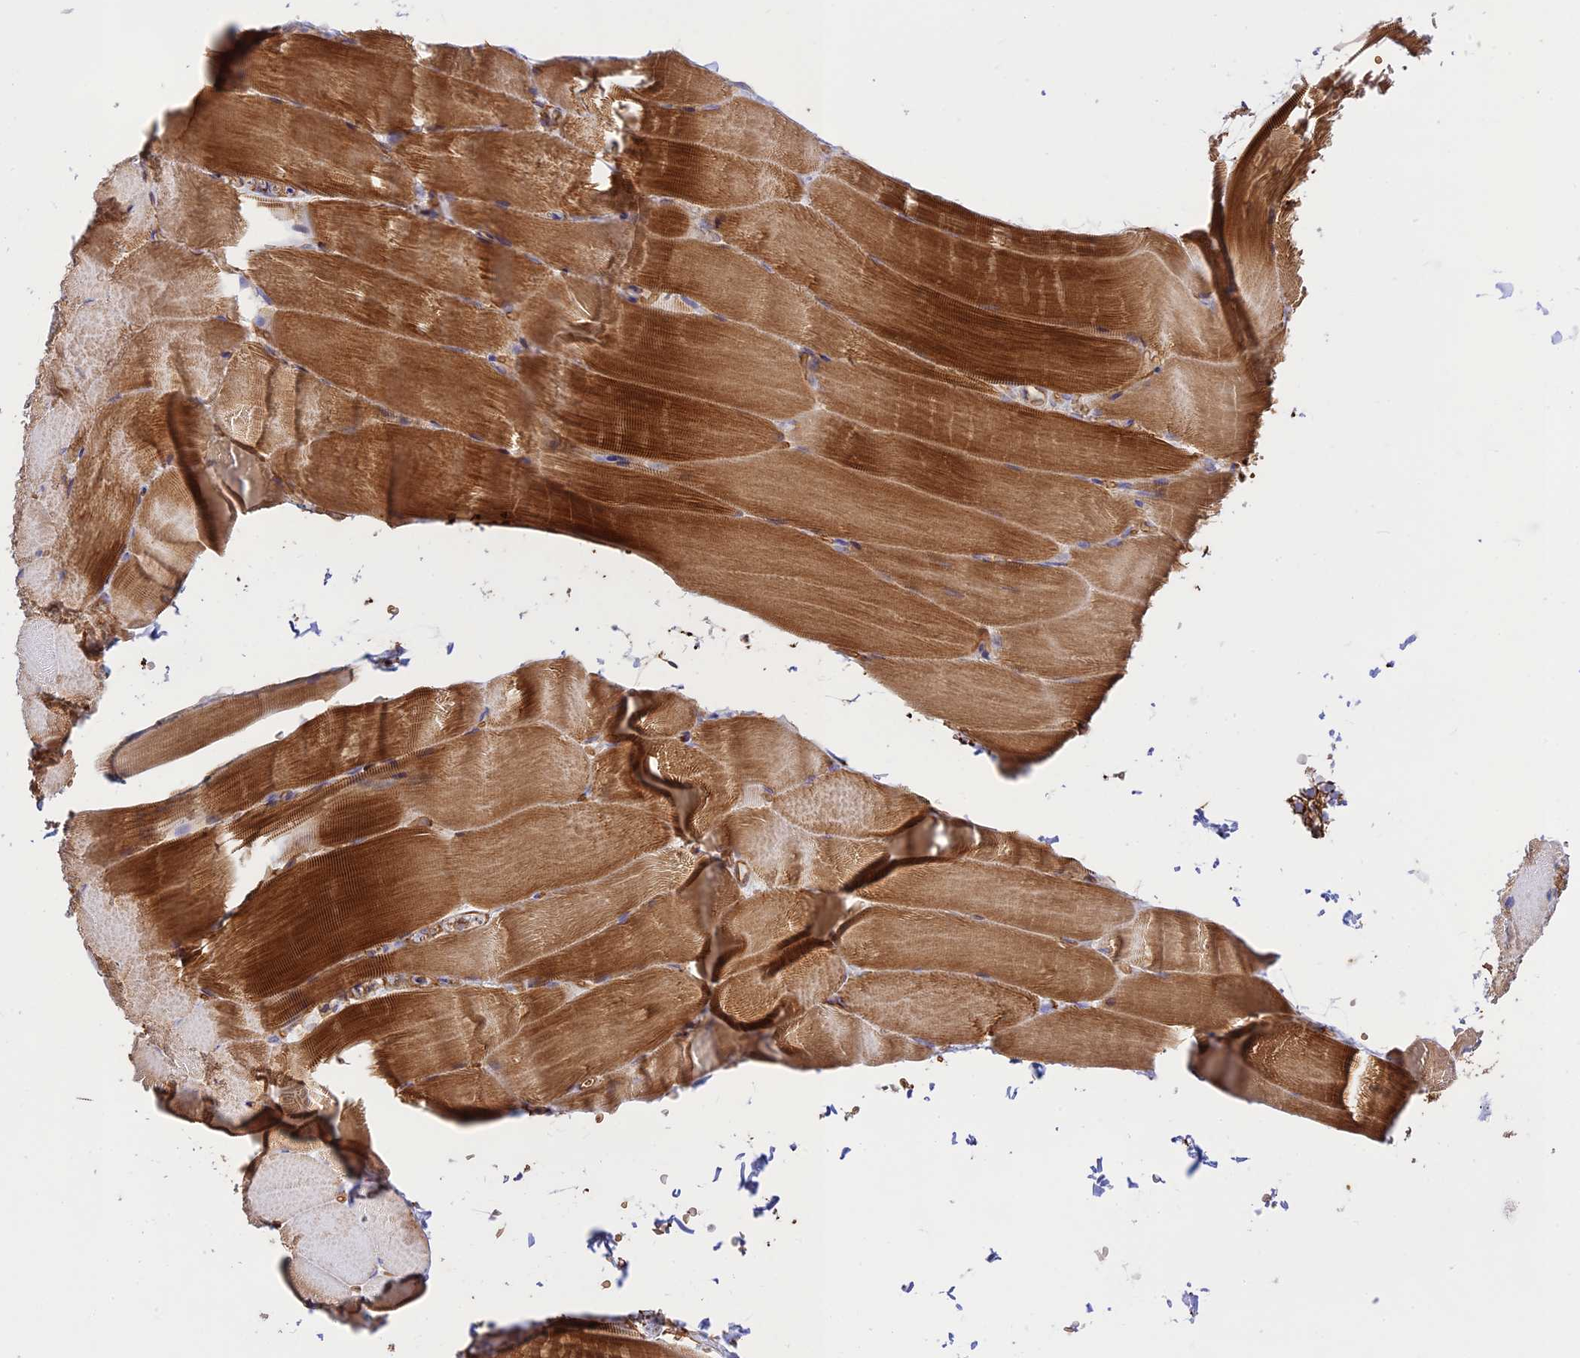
{"staining": {"intensity": "strong", "quantity": "25%-75%", "location": "cytoplasmic/membranous"}, "tissue": "skeletal muscle", "cell_type": "Myocytes", "image_type": "normal", "snomed": [{"axis": "morphology", "description": "Normal tissue, NOS"}, {"axis": "topography", "description": "Skeletal muscle"}, {"axis": "topography", "description": "Parathyroid gland"}], "caption": "The histopathology image shows a brown stain indicating the presence of a protein in the cytoplasmic/membranous of myocytes in skeletal muscle. Nuclei are stained in blue.", "gene": "YPEL5", "patient": {"sex": "female", "age": 37}}